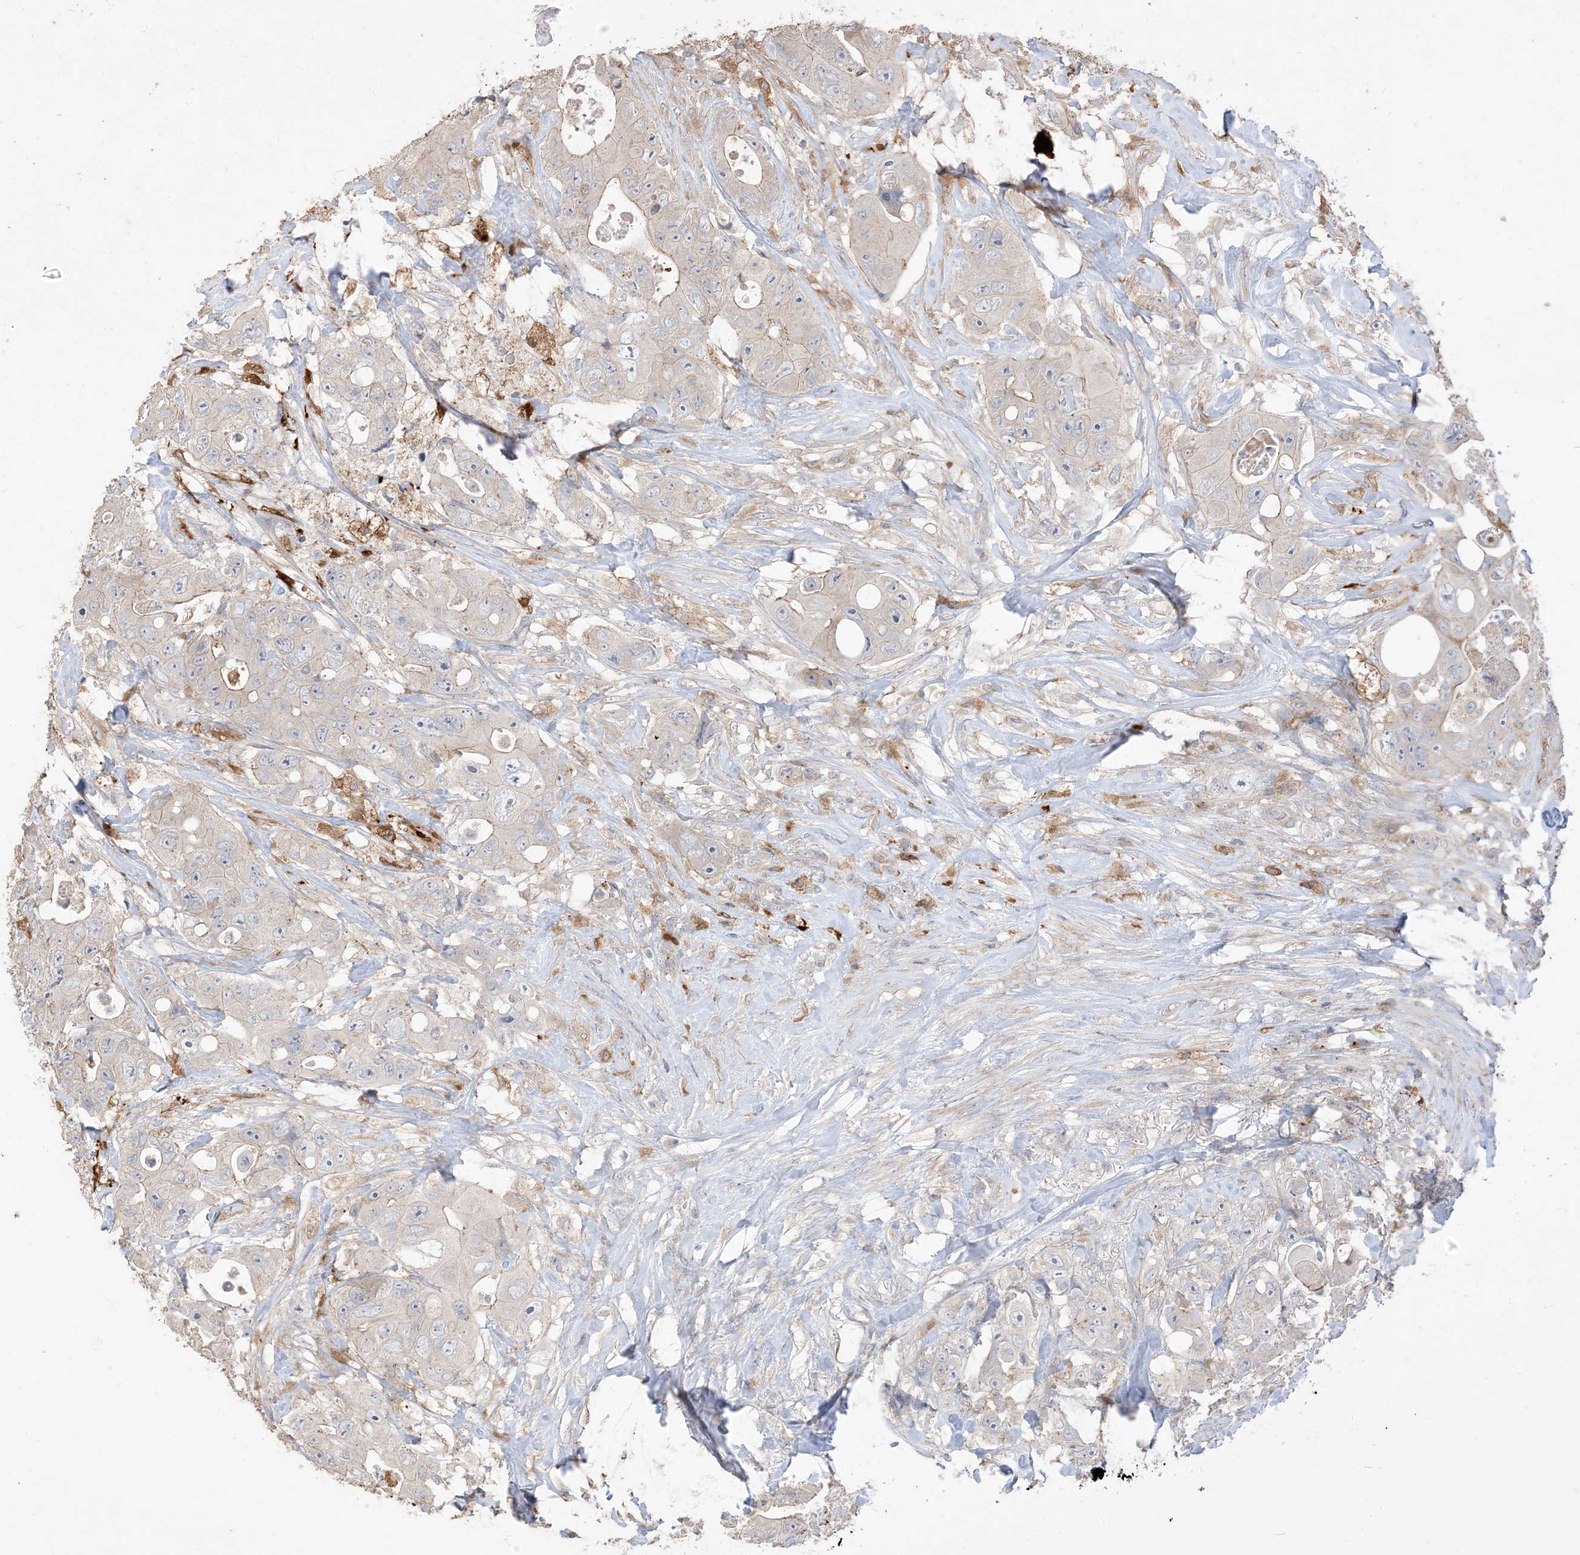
{"staining": {"intensity": "weak", "quantity": "25%-75%", "location": "cytoplasmic/membranous"}, "tissue": "colorectal cancer", "cell_type": "Tumor cells", "image_type": "cancer", "snomed": [{"axis": "morphology", "description": "Adenocarcinoma, NOS"}, {"axis": "topography", "description": "Colon"}], "caption": "Protein expression analysis of human colorectal cancer reveals weak cytoplasmic/membranous expression in approximately 25%-75% of tumor cells.", "gene": "RNF175", "patient": {"sex": "female", "age": 46}}